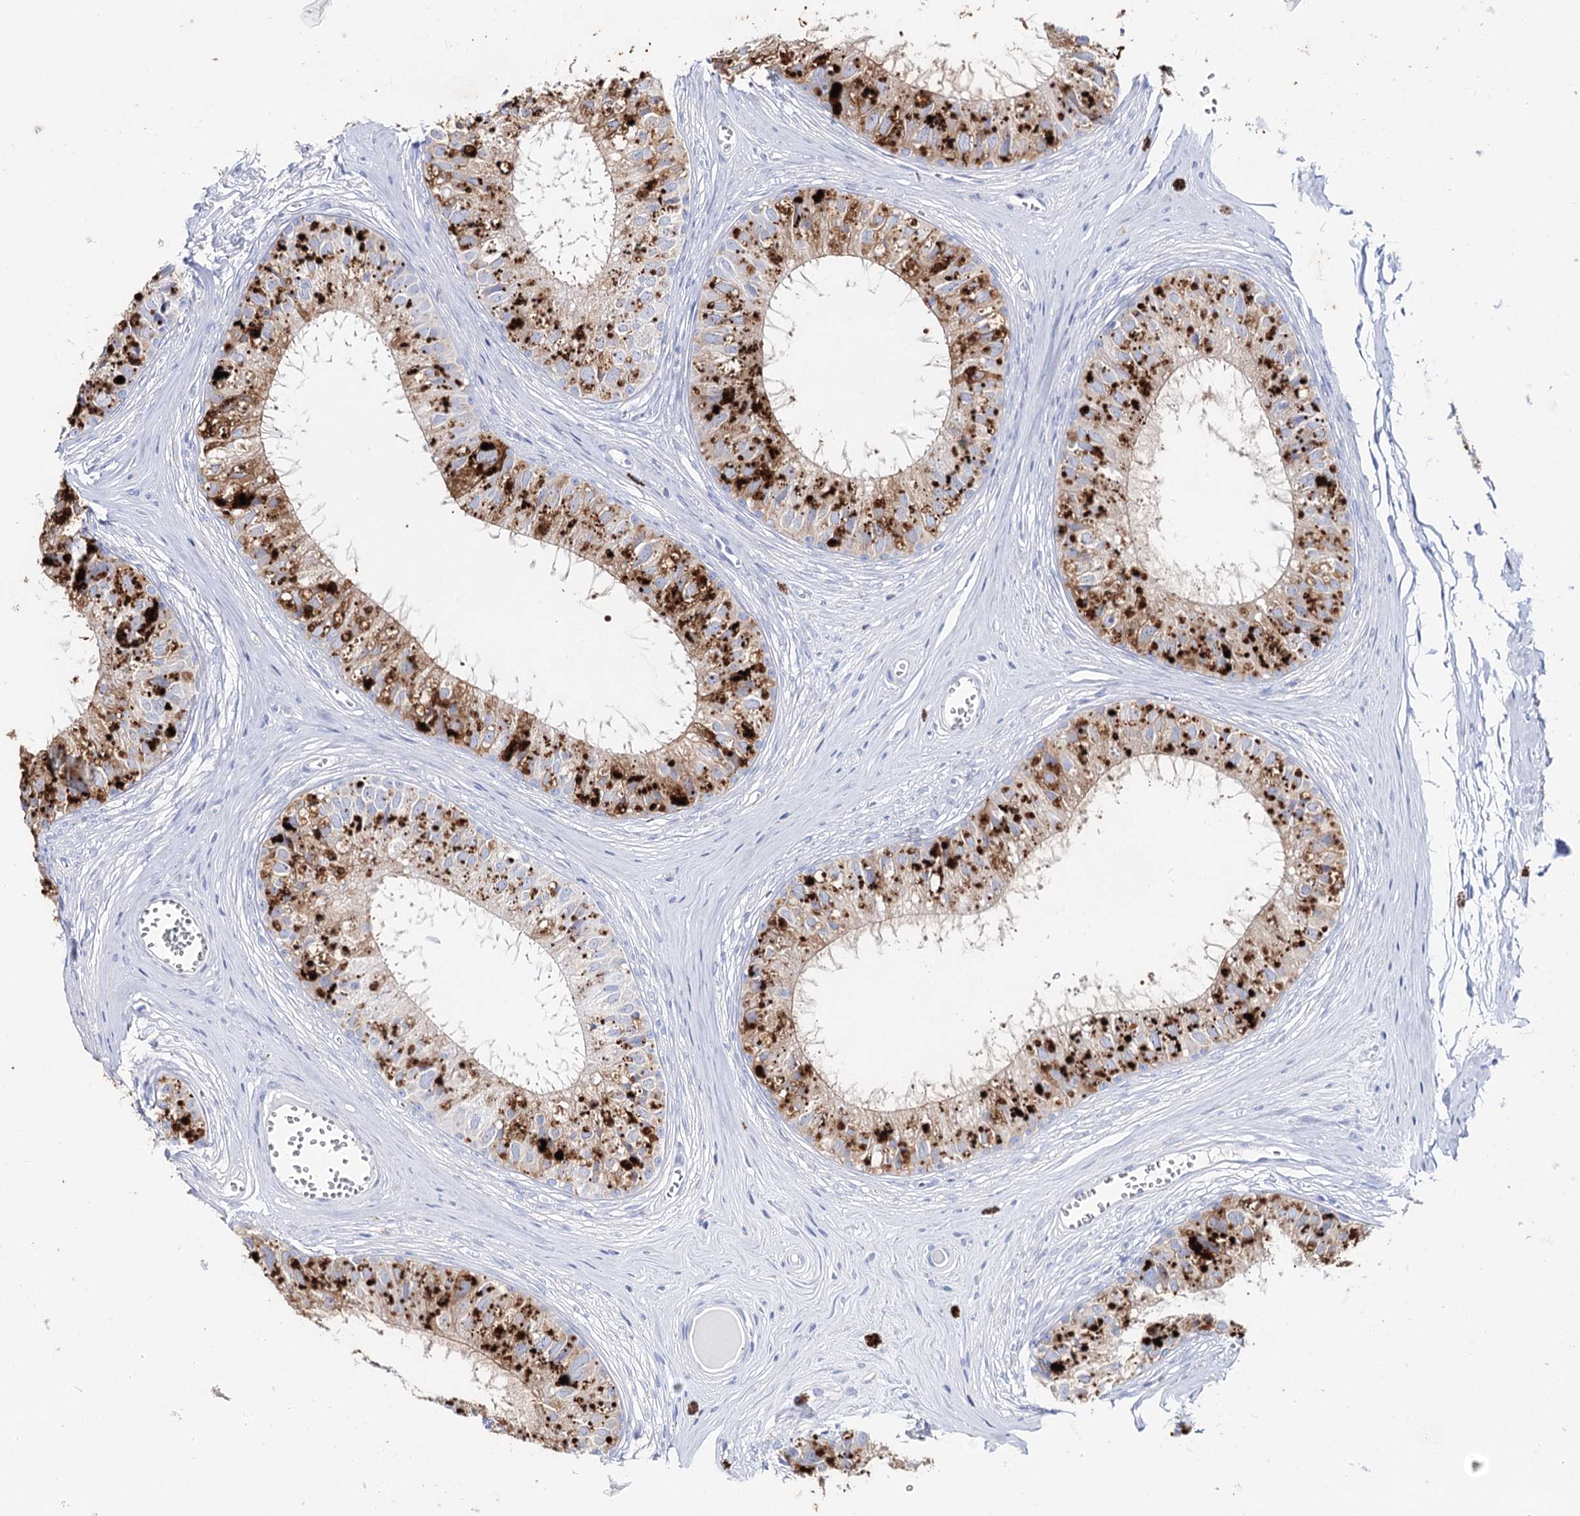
{"staining": {"intensity": "moderate", "quantity": "25%-75%", "location": "cytoplasmic/membranous"}, "tissue": "epididymis", "cell_type": "Glandular cells", "image_type": "normal", "snomed": [{"axis": "morphology", "description": "Normal tissue, NOS"}, {"axis": "topography", "description": "Epididymis"}], "caption": "This histopathology image demonstrates normal epididymis stained with immunohistochemistry to label a protein in brown. The cytoplasmic/membranous of glandular cells show moderate positivity for the protein. Nuclei are counter-stained blue.", "gene": "SLC3A1", "patient": {"sex": "male", "age": 36}}